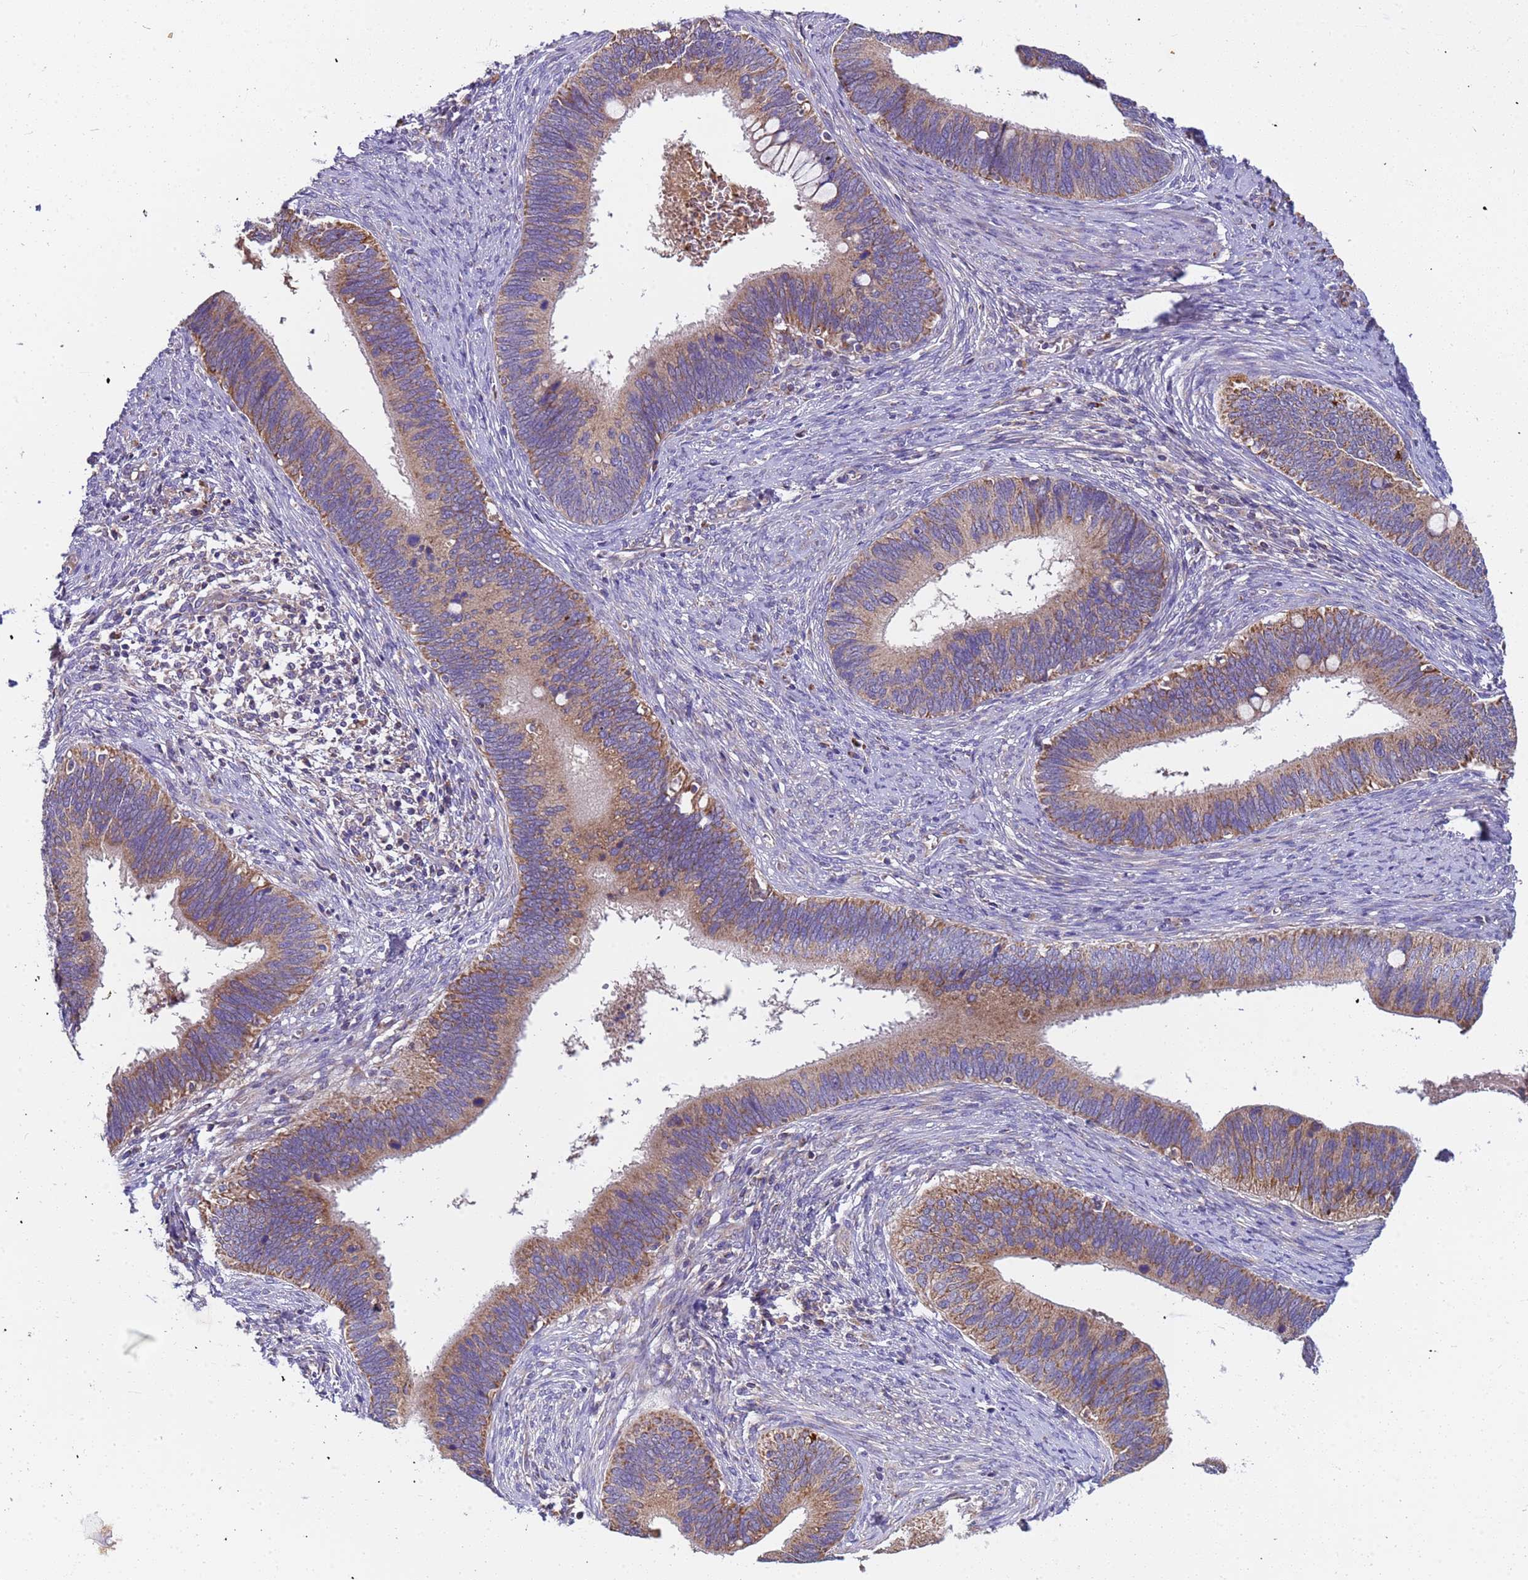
{"staining": {"intensity": "moderate", "quantity": ">75%", "location": "cytoplasmic/membranous"}, "tissue": "cervical cancer", "cell_type": "Tumor cells", "image_type": "cancer", "snomed": [{"axis": "morphology", "description": "Adenocarcinoma, NOS"}, {"axis": "topography", "description": "Cervix"}], "caption": "Immunohistochemistry (DAB (3,3'-diaminobenzidine)) staining of cervical adenocarcinoma demonstrates moderate cytoplasmic/membranous protein staining in about >75% of tumor cells.", "gene": "TMEM126A", "patient": {"sex": "female", "age": 42}}